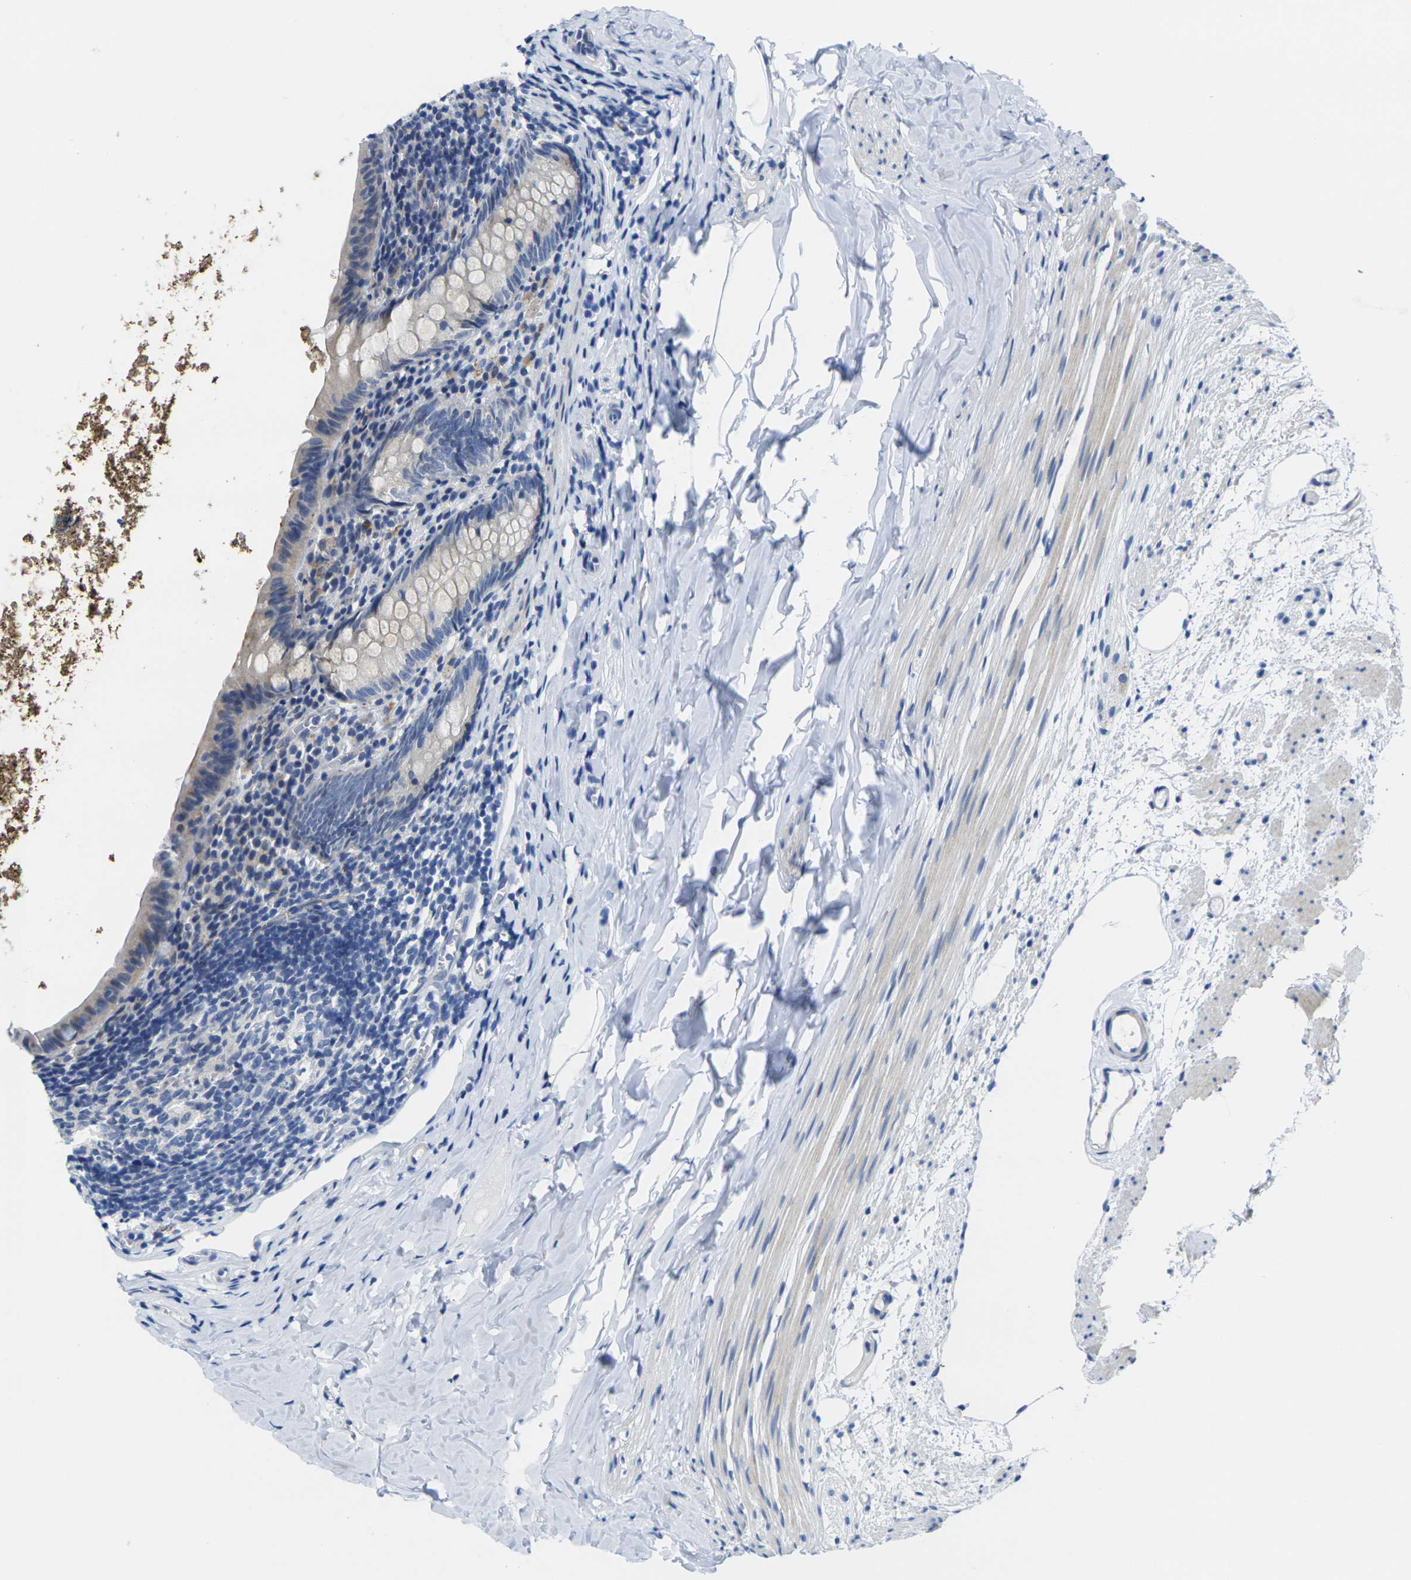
{"staining": {"intensity": "moderate", "quantity": "<25%", "location": "cytoplasmic/membranous"}, "tissue": "appendix", "cell_type": "Glandular cells", "image_type": "normal", "snomed": [{"axis": "morphology", "description": "Normal tissue, NOS"}, {"axis": "topography", "description": "Appendix"}], "caption": "Moderate cytoplasmic/membranous protein positivity is present in approximately <25% of glandular cells in appendix. The staining was performed using DAB (3,3'-diaminobenzidine) to visualize the protein expression in brown, while the nuclei were stained in blue with hematoxylin (Magnification: 20x).", "gene": "CRK", "patient": {"sex": "female", "age": 10}}